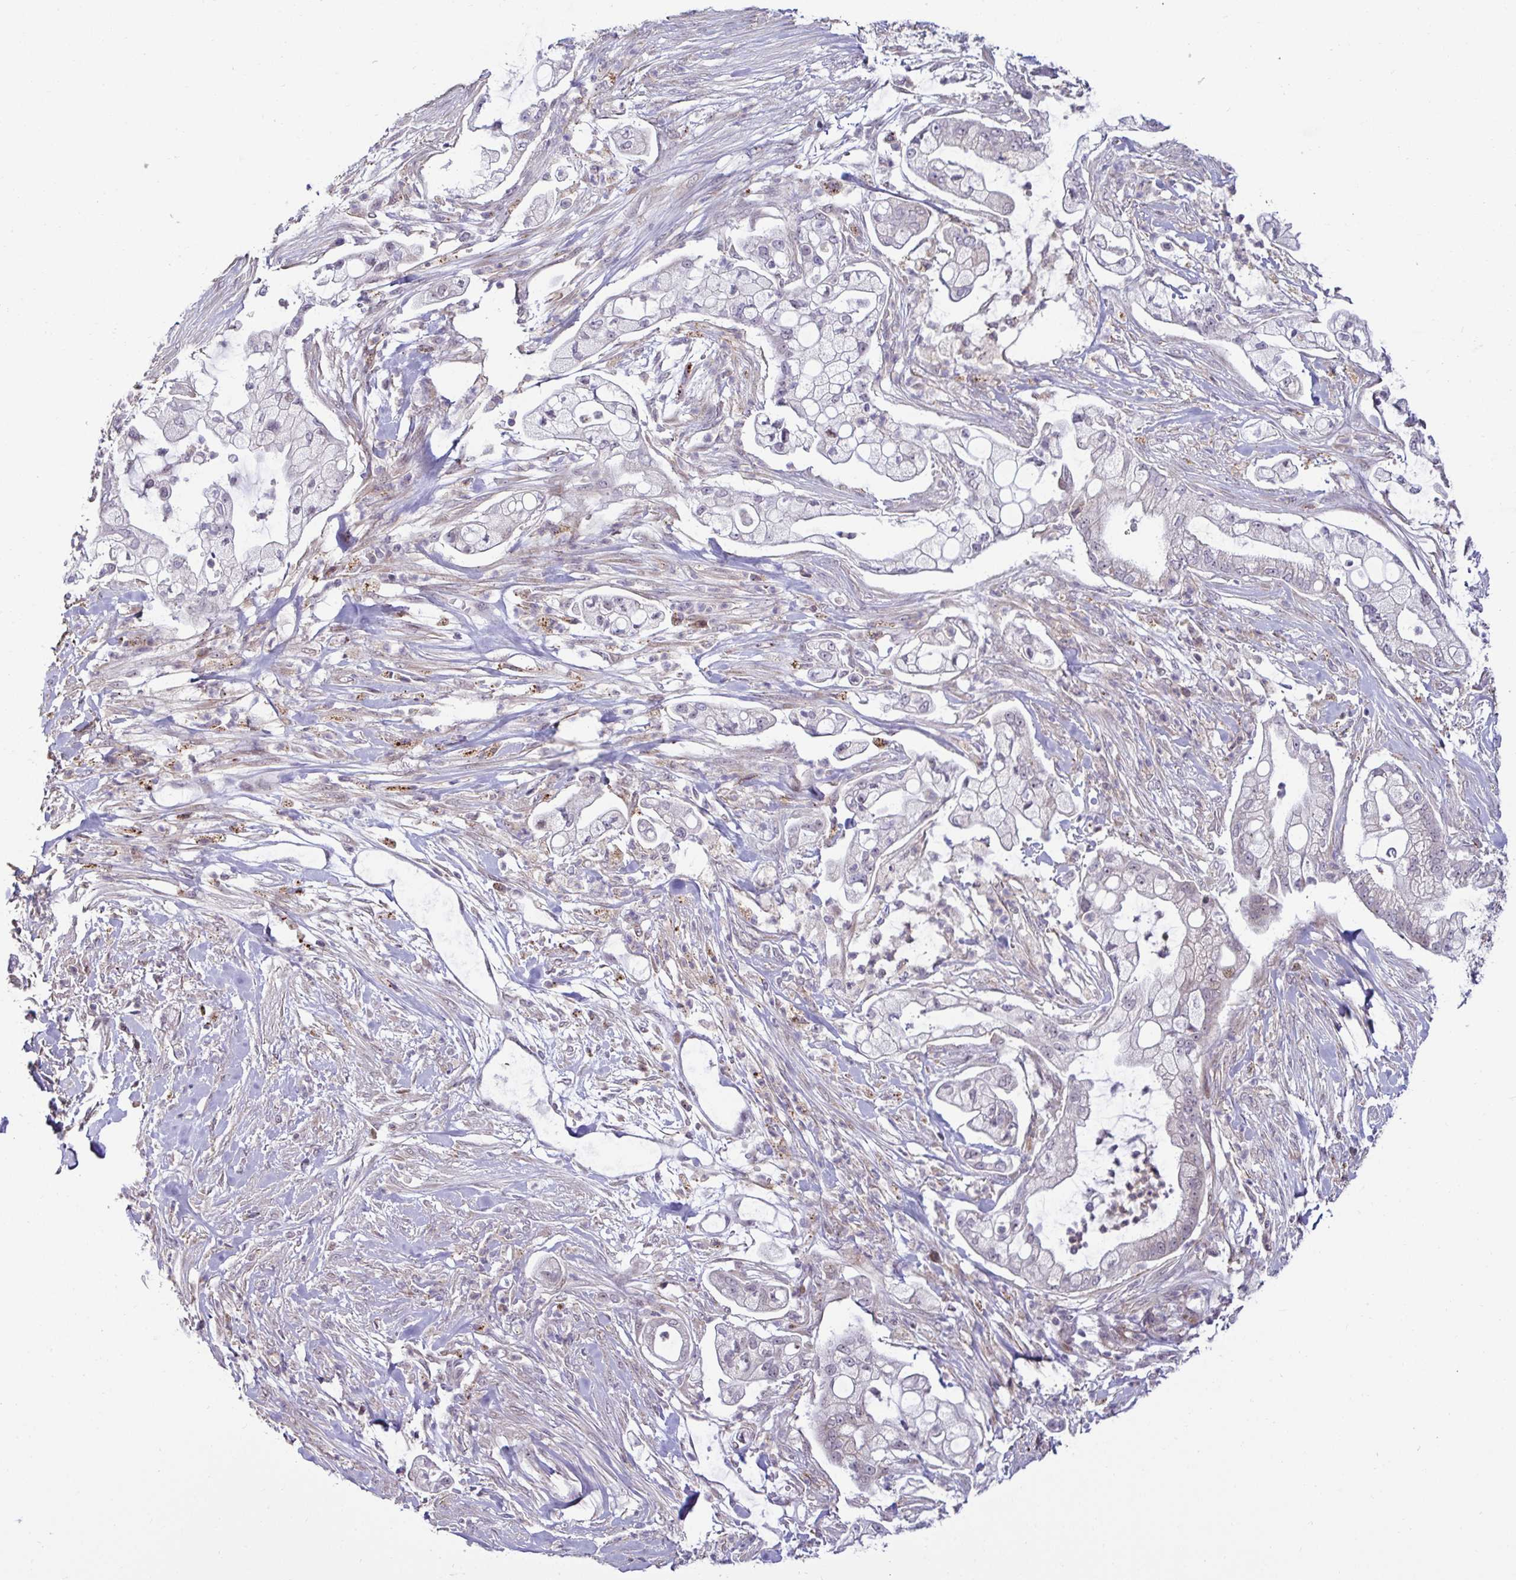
{"staining": {"intensity": "negative", "quantity": "none", "location": "none"}, "tissue": "pancreatic cancer", "cell_type": "Tumor cells", "image_type": "cancer", "snomed": [{"axis": "morphology", "description": "Adenocarcinoma, NOS"}, {"axis": "topography", "description": "Pancreas"}], "caption": "IHC micrograph of neoplastic tissue: human pancreatic adenocarcinoma stained with DAB shows no significant protein positivity in tumor cells.", "gene": "DZIP1", "patient": {"sex": "female", "age": 69}}